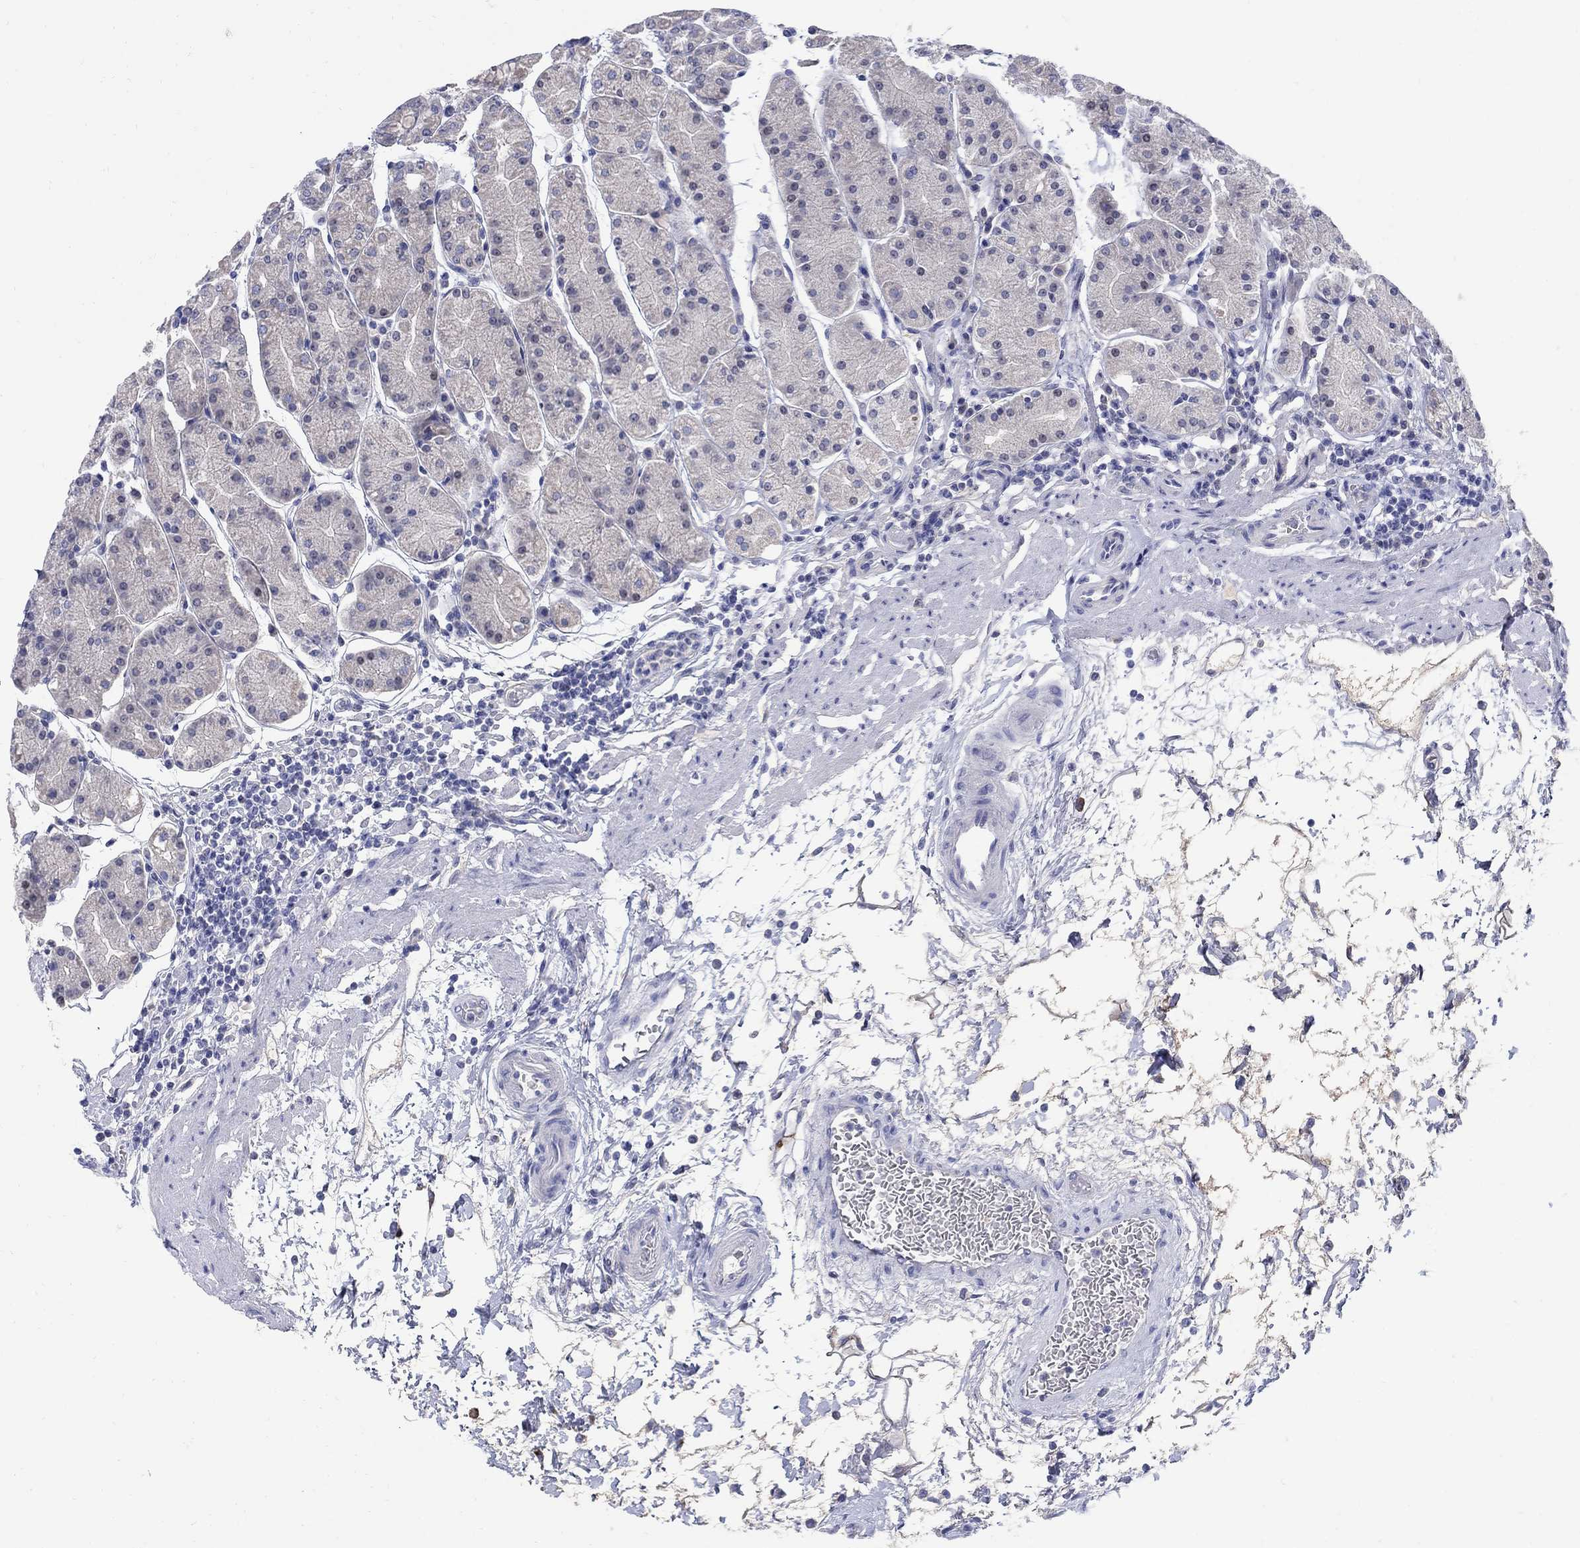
{"staining": {"intensity": "negative", "quantity": "none", "location": "none"}, "tissue": "stomach", "cell_type": "Glandular cells", "image_type": "normal", "snomed": [{"axis": "morphology", "description": "Normal tissue, NOS"}, {"axis": "topography", "description": "Stomach"}], "caption": "An immunohistochemistry micrograph of unremarkable stomach is shown. There is no staining in glandular cells of stomach.", "gene": "REEP2", "patient": {"sex": "male", "age": 54}}